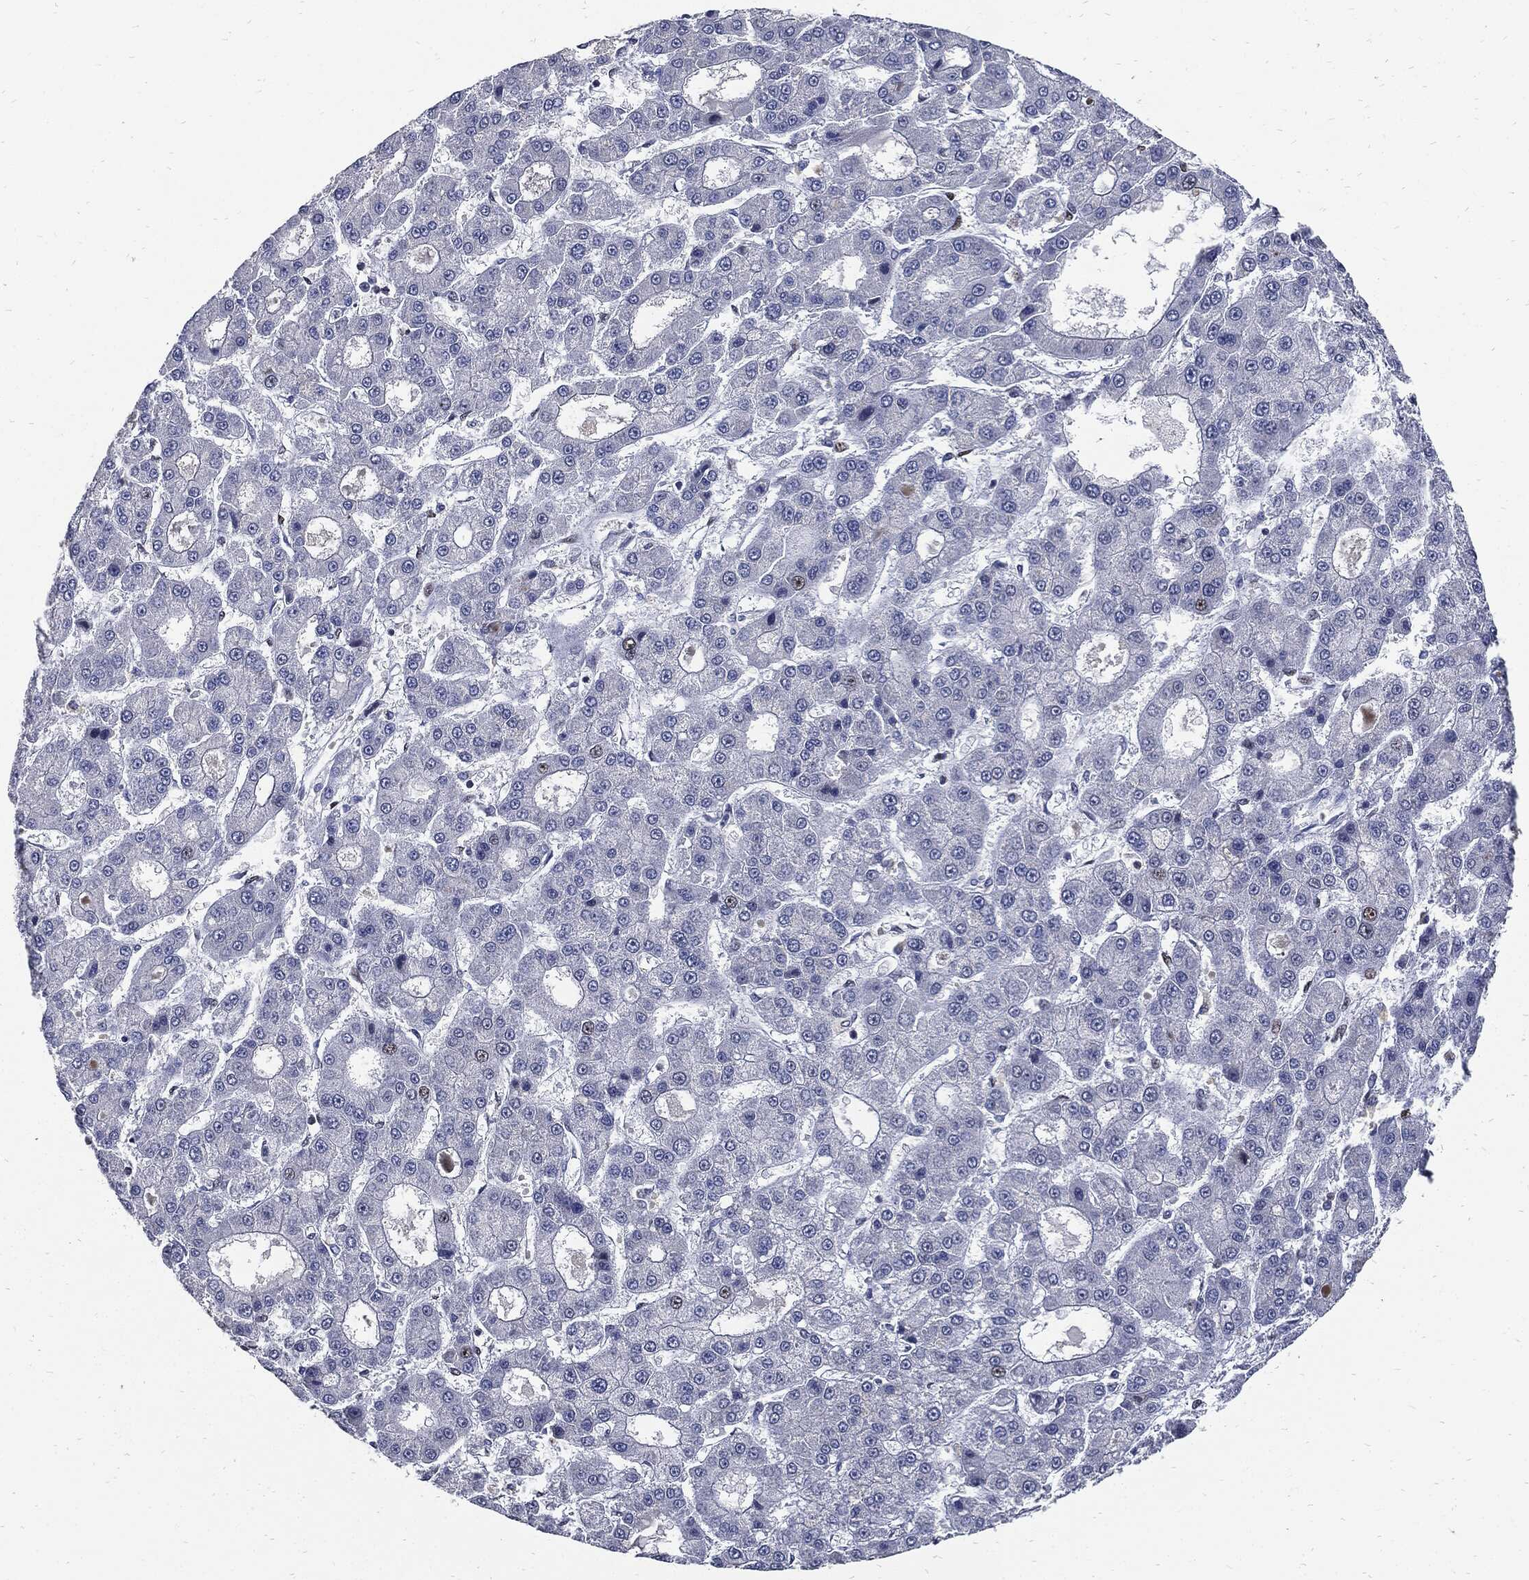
{"staining": {"intensity": "weak", "quantity": "<25%", "location": "nuclear"}, "tissue": "liver cancer", "cell_type": "Tumor cells", "image_type": "cancer", "snomed": [{"axis": "morphology", "description": "Carcinoma, Hepatocellular, NOS"}, {"axis": "topography", "description": "Liver"}], "caption": "Immunohistochemistry photomicrograph of human hepatocellular carcinoma (liver) stained for a protein (brown), which exhibits no expression in tumor cells.", "gene": "NBN", "patient": {"sex": "male", "age": 70}}